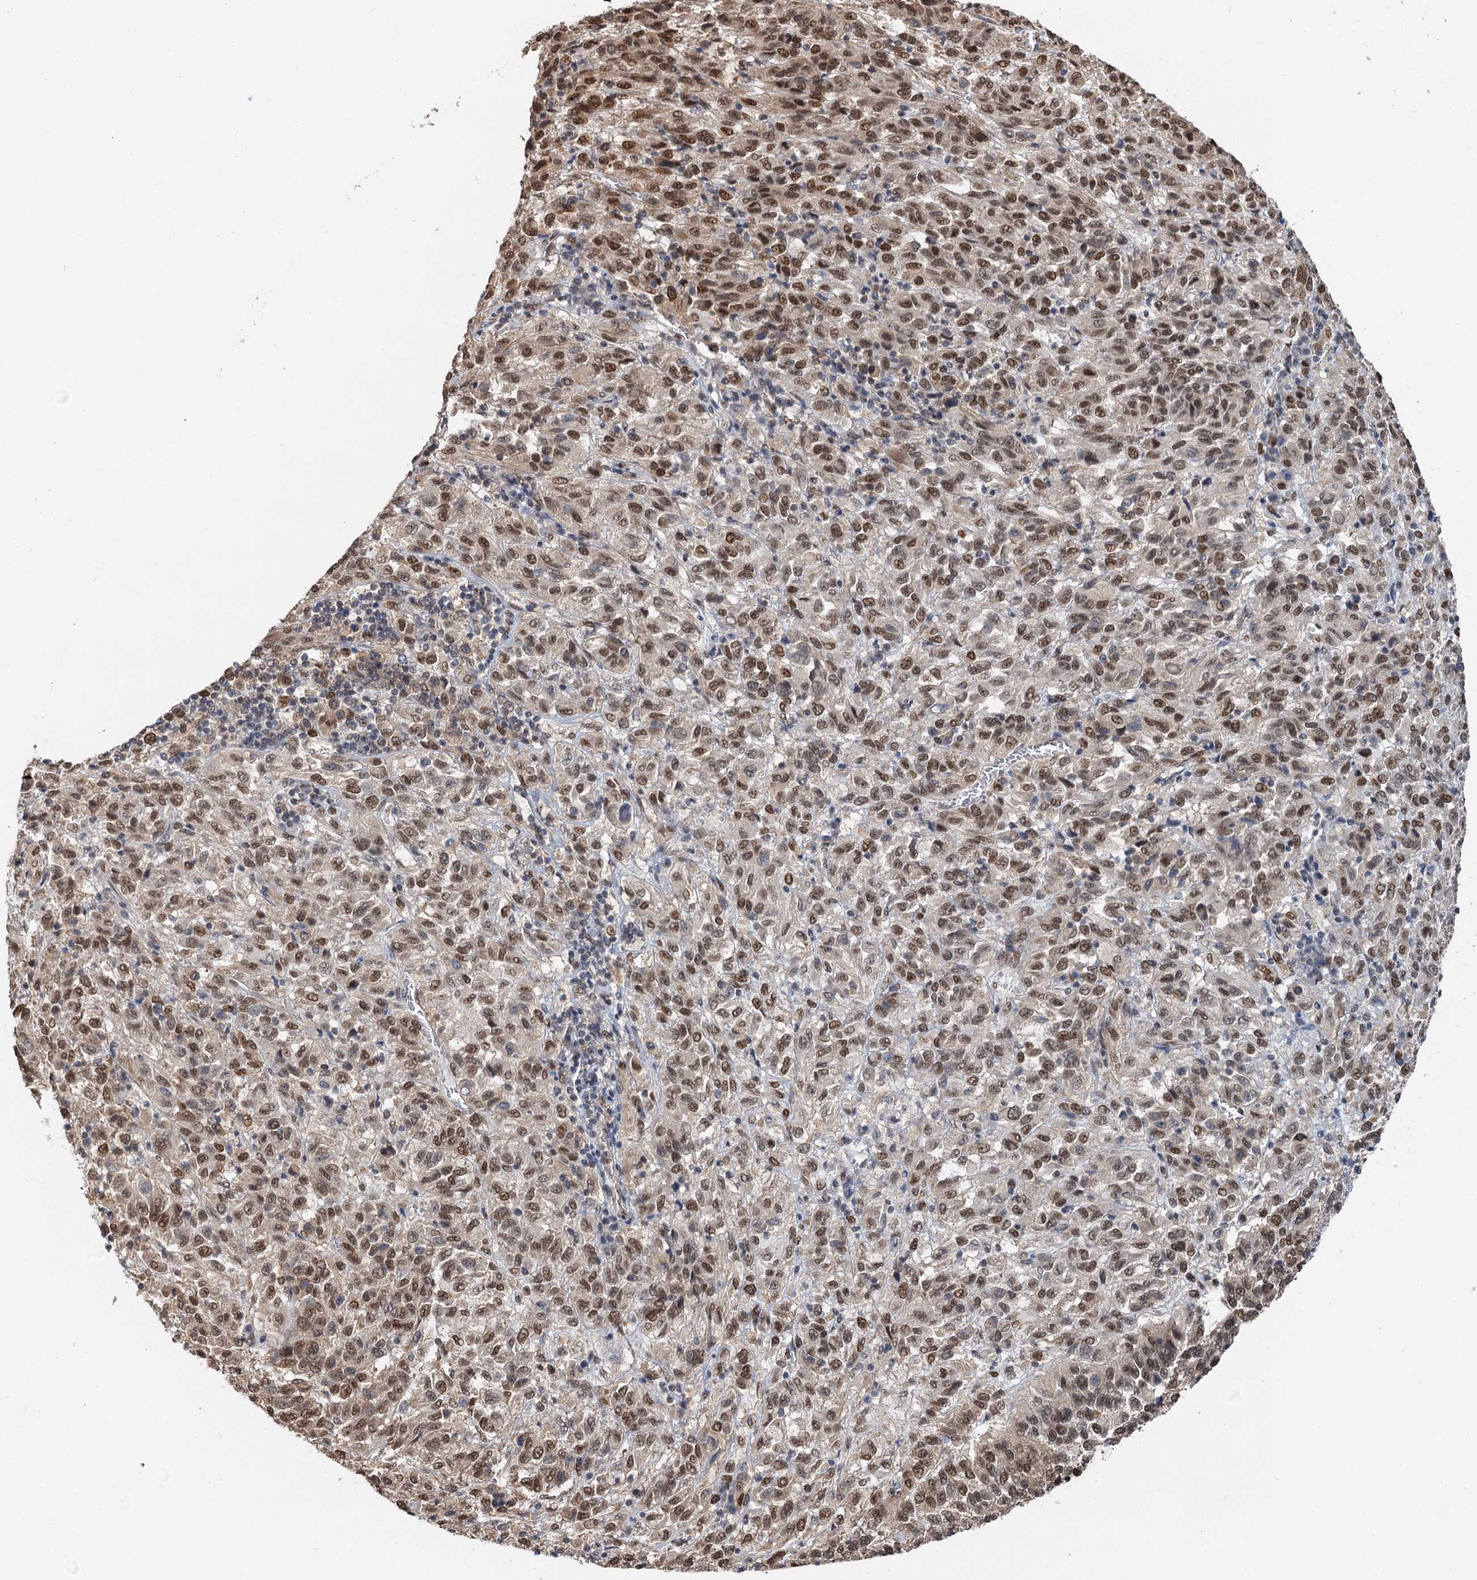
{"staining": {"intensity": "moderate", "quantity": ">75%", "location": "nuclear"}, "tissue": "melanoma", "cell_type": "Tumor cells", "image_type": "cancer", "snomed": [{"axis": "morphology", "description": "Malignant melanoma, Metastatic site"}, {"axis": "topography", "description": "Lung"}], "caption": "Approximately >75% of tumor cells in human melanoma demonstrate moderate nuclear protein expression as visualized by brown immunohistochemical staining.", "gene": "CFDP1", "patient": {"sex": "male", "age": 64}}